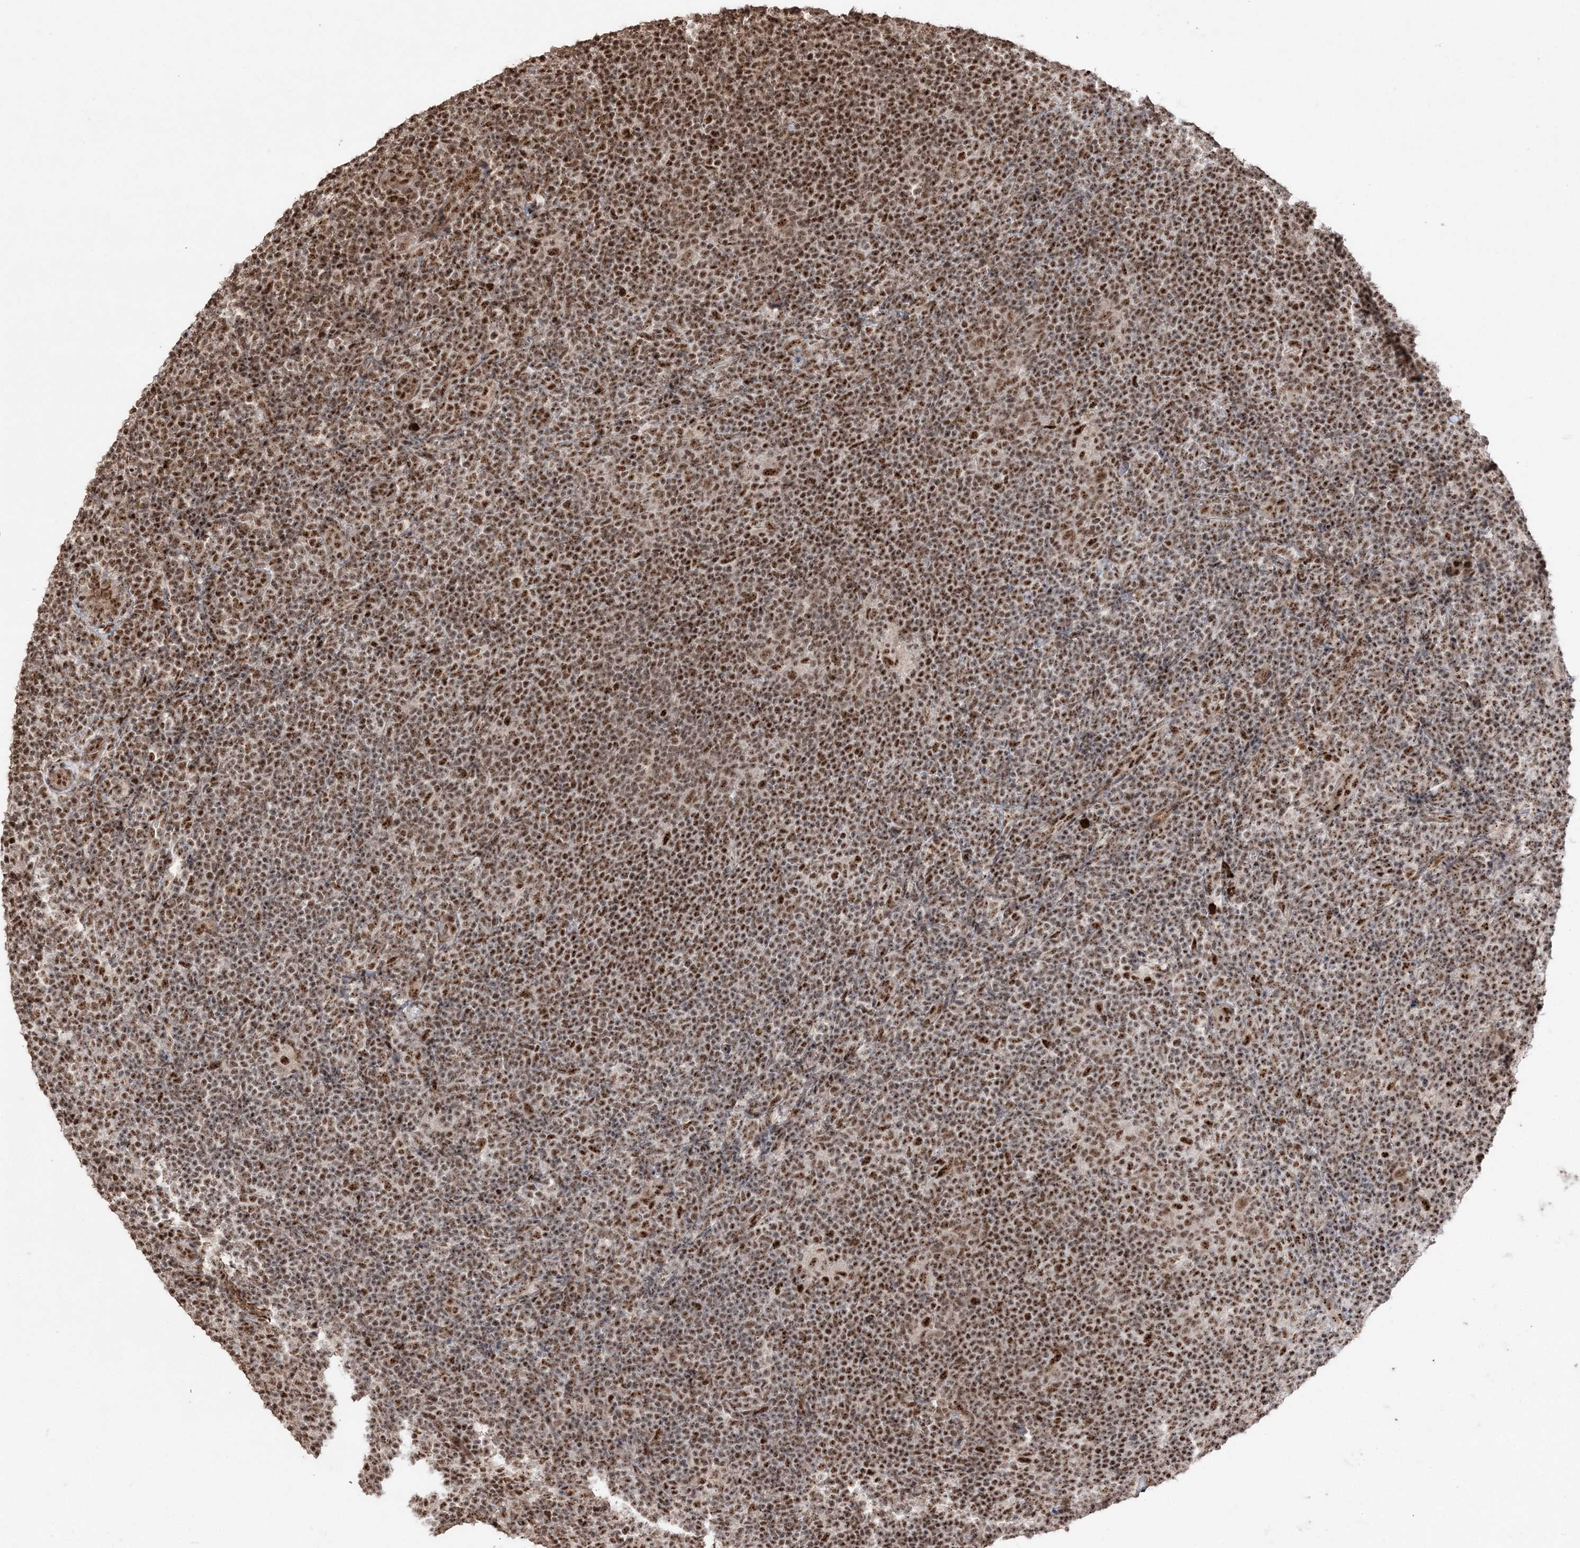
{"staining": {"intensity": "moderate", "quantity": ">75%", "location": "nuclear"}, "tissue": "lymphoma", "cell_type": "Tumor cells", "image_type": "cancer", "snomed": [{"axis": "morphology", "description": "Hodgkin's disease, NOS"}, {"axis": "topography", "description": "Lymph node"}], "caption": "Immunohistochemical staining of lymphoma reveals moderate nuclear protein expression in approximately >75% of tumor cells.", "gene": "RBM17", "patient": {"sex": "female", "age": 57}}